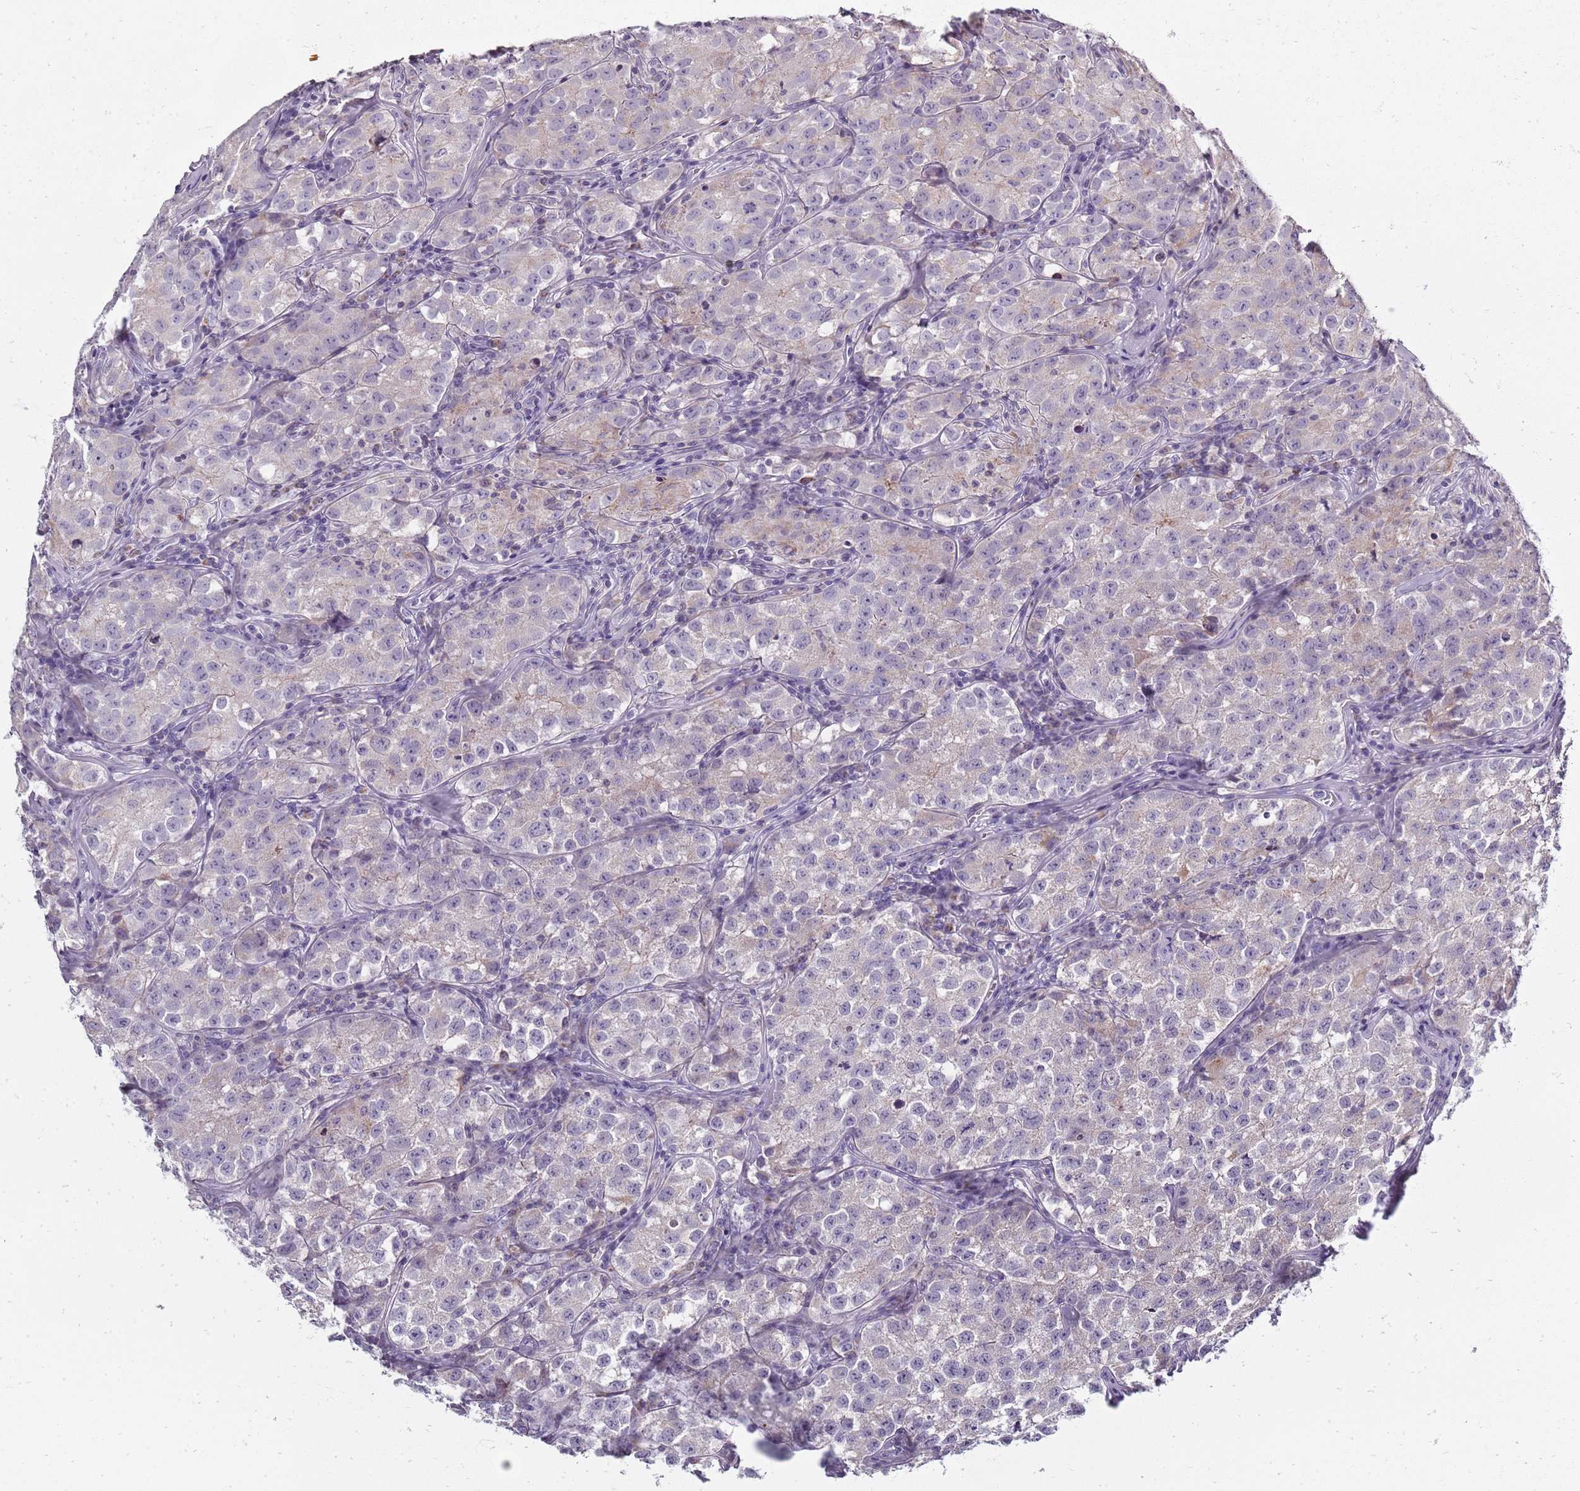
{"staining": {"intensity": "negative", "quantity": "none", "location": "none"}, "tissue": "testis cancer", "cell_type": "Tumor cells", "image_type": "cancer", "snomed": [{"axis": "morphology", "description": "Seminoma, NOS"}, {"axis": "morphology", "description": "Carcinoma, Embryonal, NOS"}, {"axis": "topography", "description": "Testis"}], "caption": "Immunohistochemical staining of testis cancer (seminoma) demonstrates no significant expression in tumor cells. The staining is performed using DAB (3,3'-diaminobenzidine) brown chromogen with nuclei counter-stained in using hematoxylin.", "gene": "SYNGR3", "patient": {"sex": "male", "age": 43}}